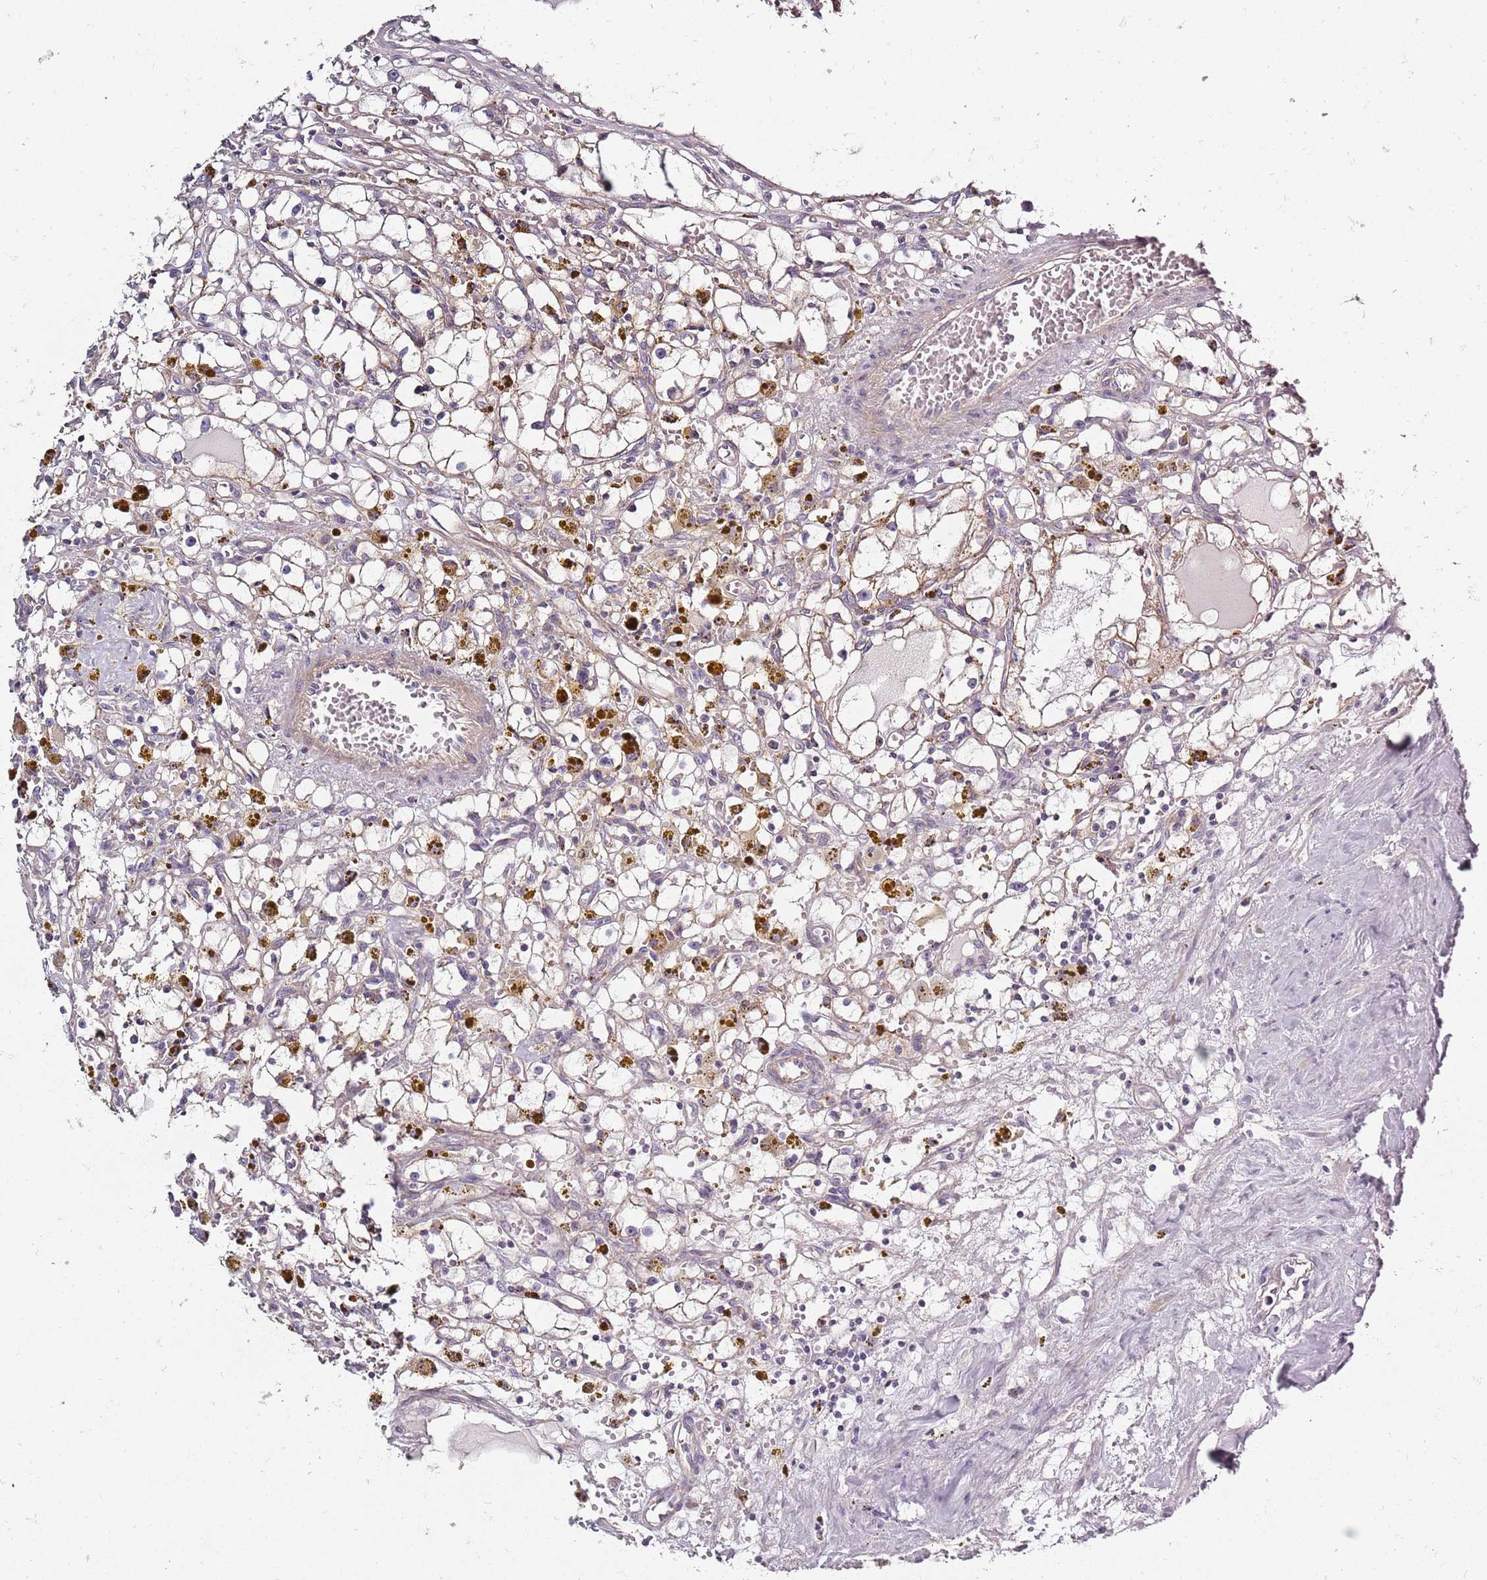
{"staining": {"intensity": "moderate", "quantity": "25%-75%", "location": "cytoplasmic/membranous"}, "tissue": "renal cancer", "cell_type": "Tumor cells", "image_type": "cancer", "snomed": [{"axis": "morphology", "description": "Adenocarcinoma, NOS"}, {"axis": "topography", "description": "Kidney"}], "caption": "Adenocarcinoma (renal) stained with a protein marker demonstrates moderate staining in tumor cells.", "gene": "SYNGR3", "patient": {"sex": "male", "age": 56}}